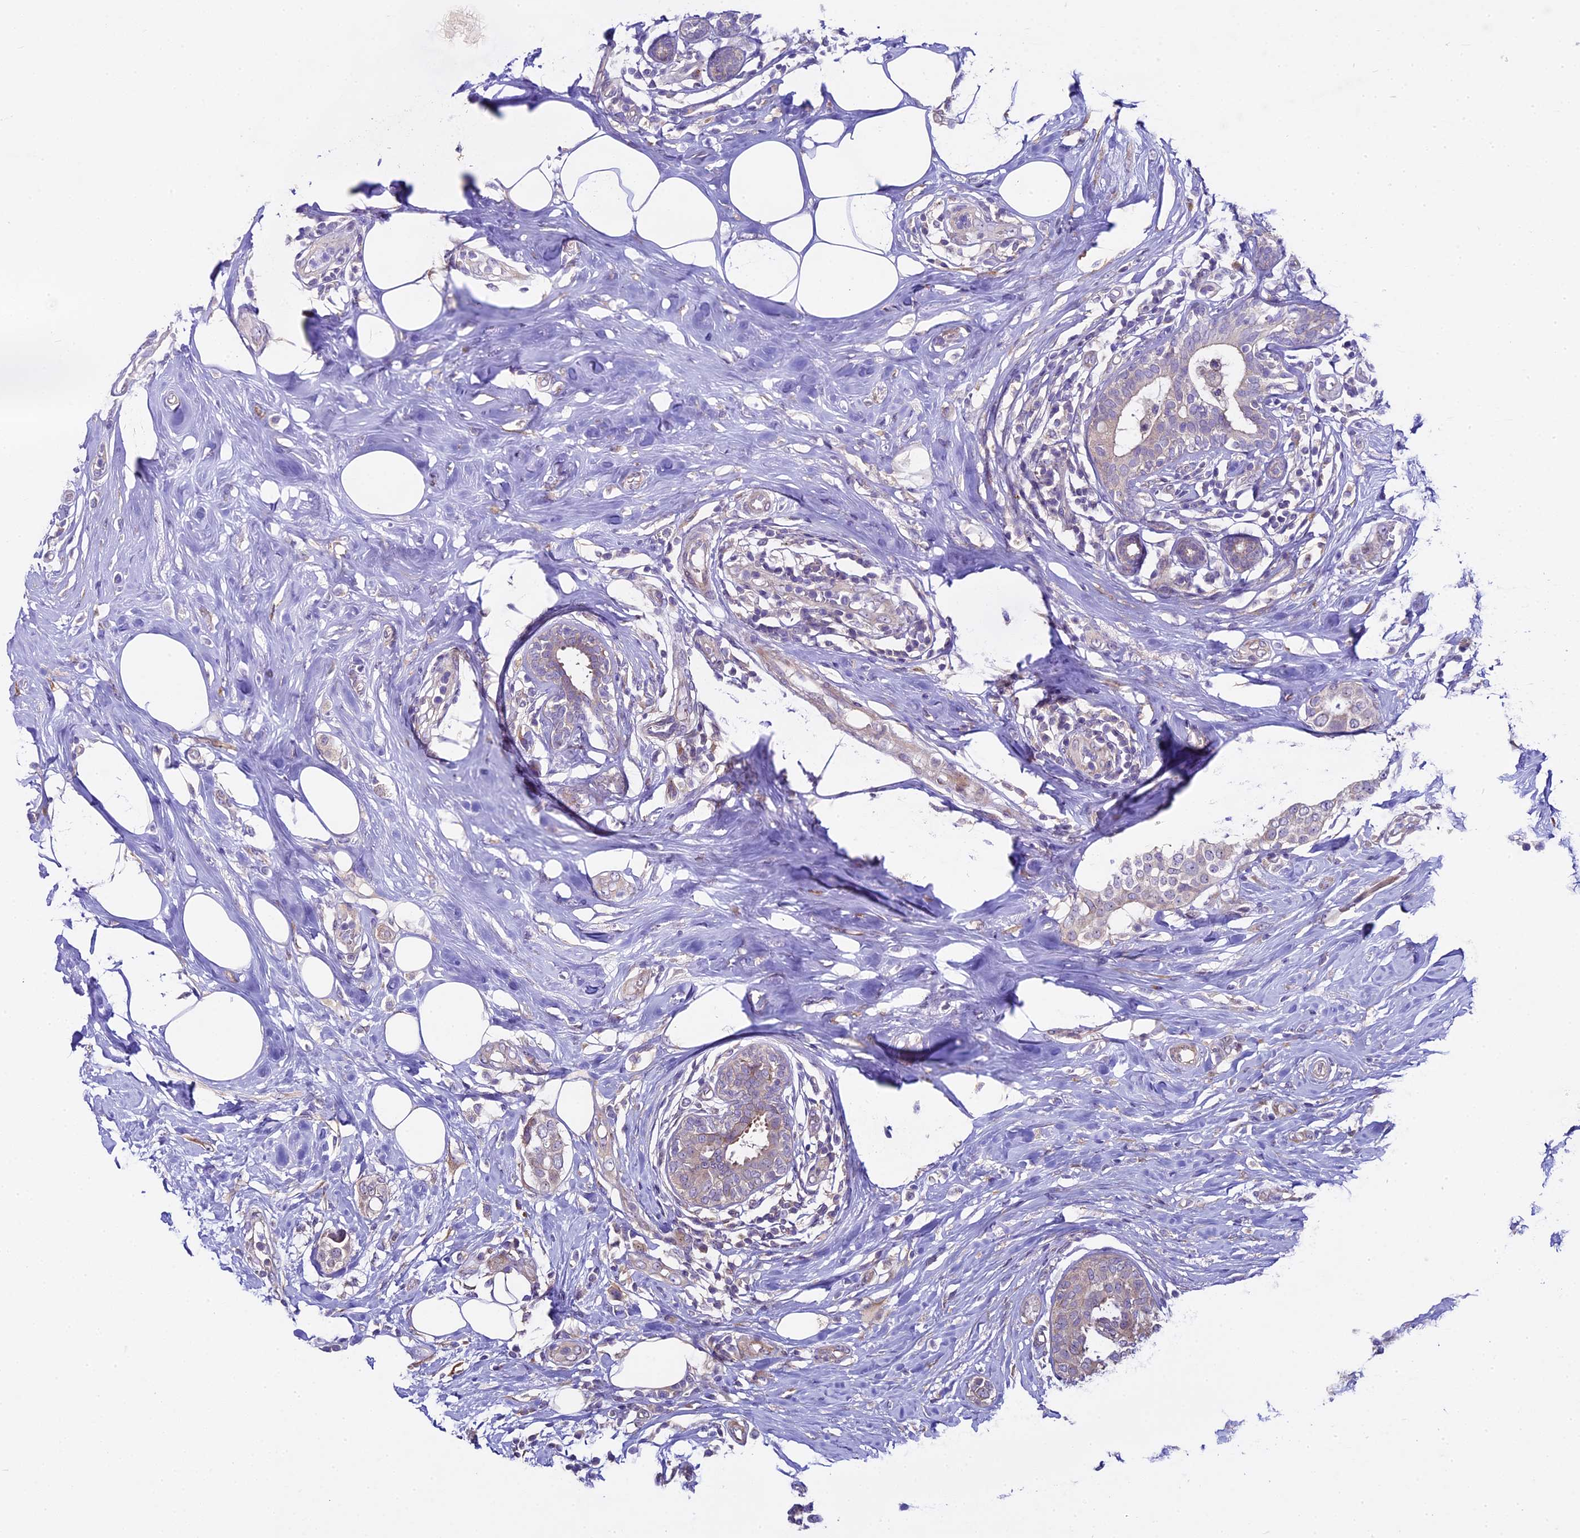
{"staining": {"intensity": "weak", "quantity": "25%-75%", "location": "cytoplasmic/membranous"}, "tissue": "breast cancer", "cell_type": "Tumor cells", "image_type": "cancer", "snomed": [{"axis": "morphology", "description": "Lobular carcinoma"}, {"axis": "topography", "description": "Breast"}], "caption": "Lobular carcinoma (breast) stained with a brown dye exhibits weak cytoplasmic/membranous positive staining in approximately 25%-75% of tumor cells.", "gene": "SPIRE1", "patient": {"sex": "female", "age": 51}}